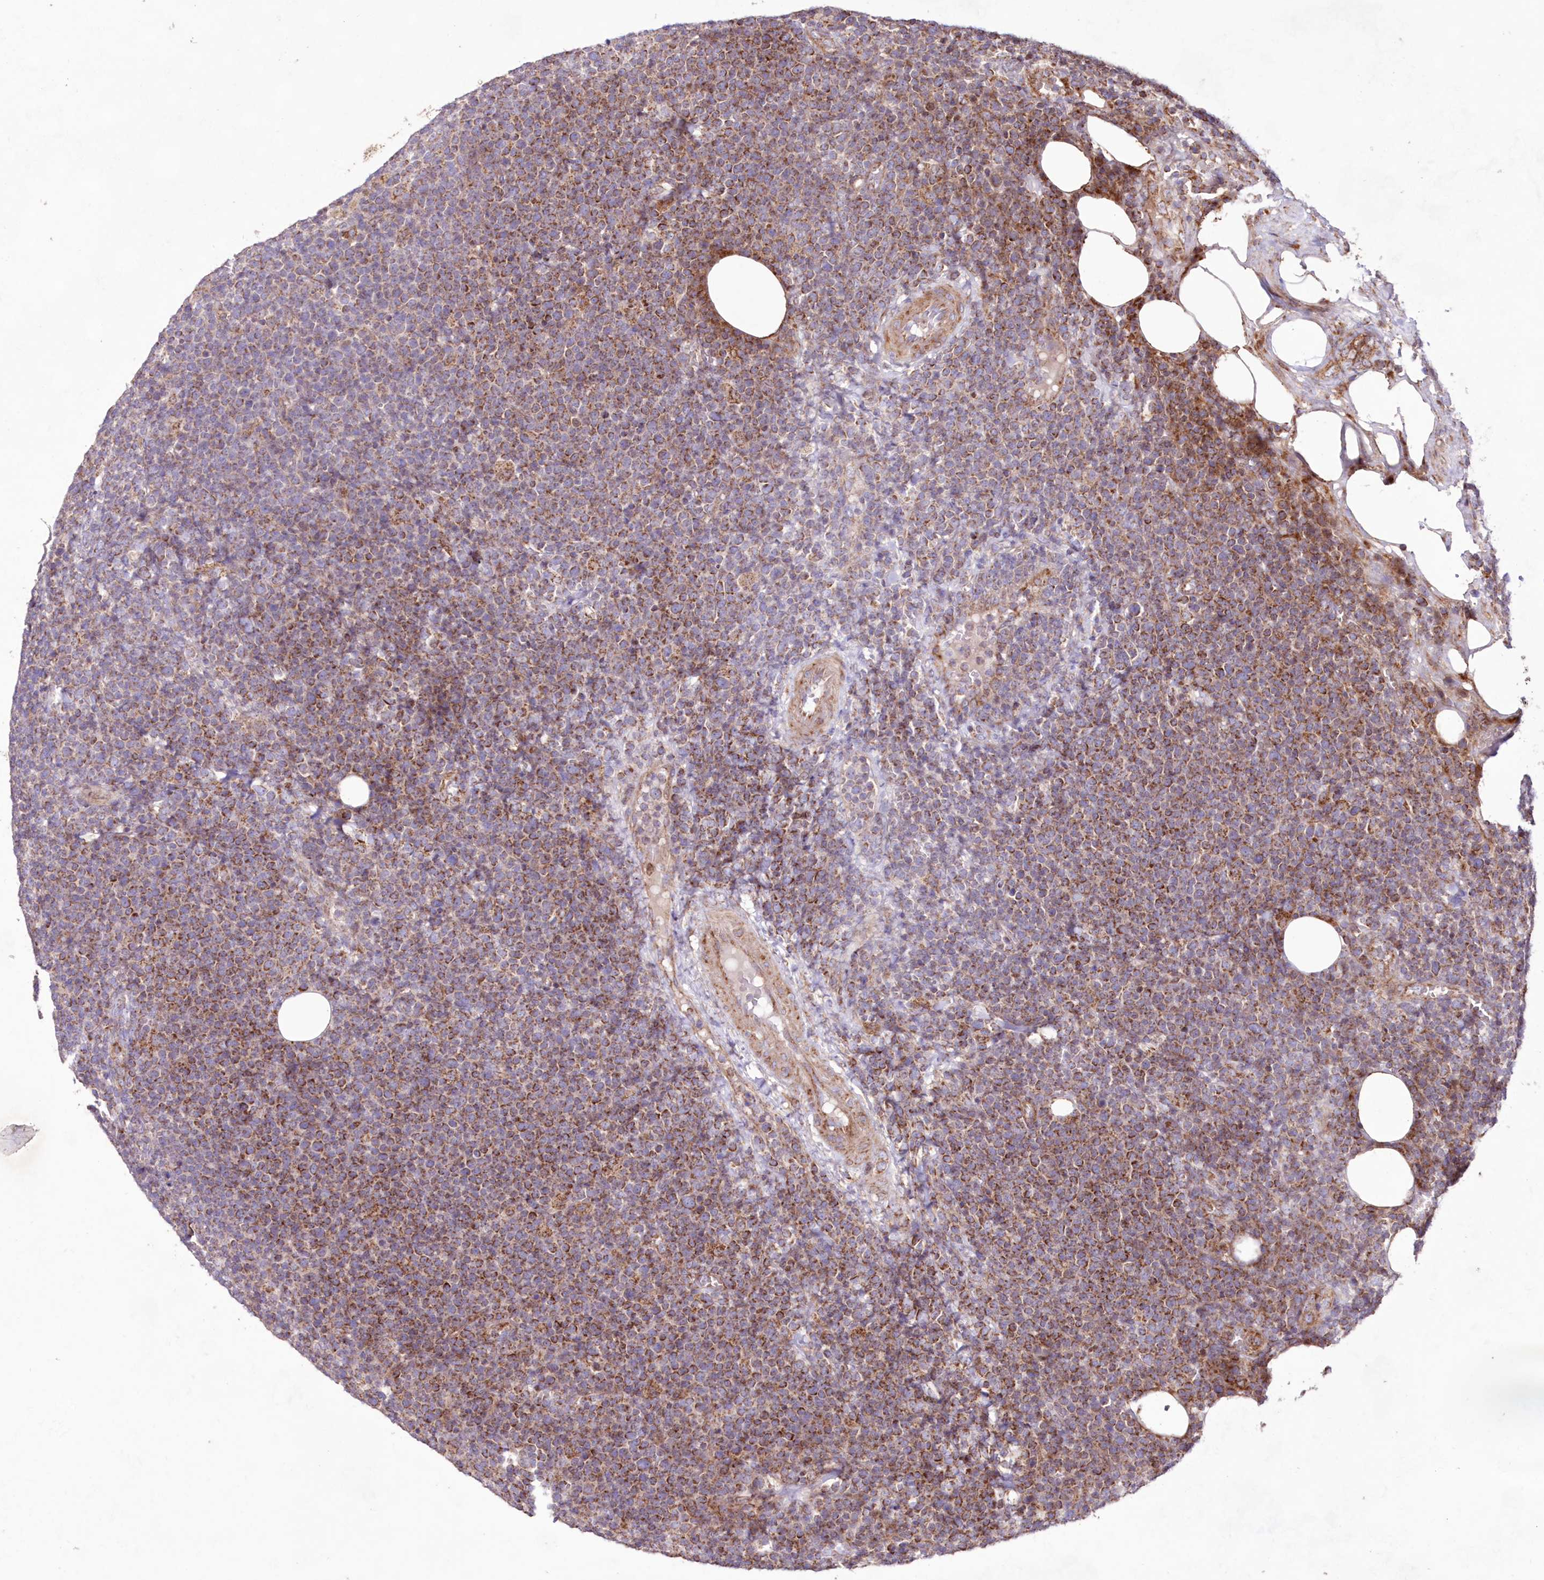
{"staining": {"intensity": "moderate", "quantity": ">75%", "location": "cytoplasmic/membranous"}, "tissue": "lymphoma", "cell_type": "Tumor cells", "image_type": "cancer", "snomed": [{"axis": "morphology", "description": "Malignant lymphoma, non-Hodgkin's type, High grade"}, {"axis": "topography", "description": "Lymph node"}], "caption": "Immunohistochemical staining of lymphoma exhibits medium levels of moderate cytoplasmic/membranous protein staining in approximately >75% of tumor cells.", "gene": "HADHB", "patient": {"sex": "male", "age": 61}}